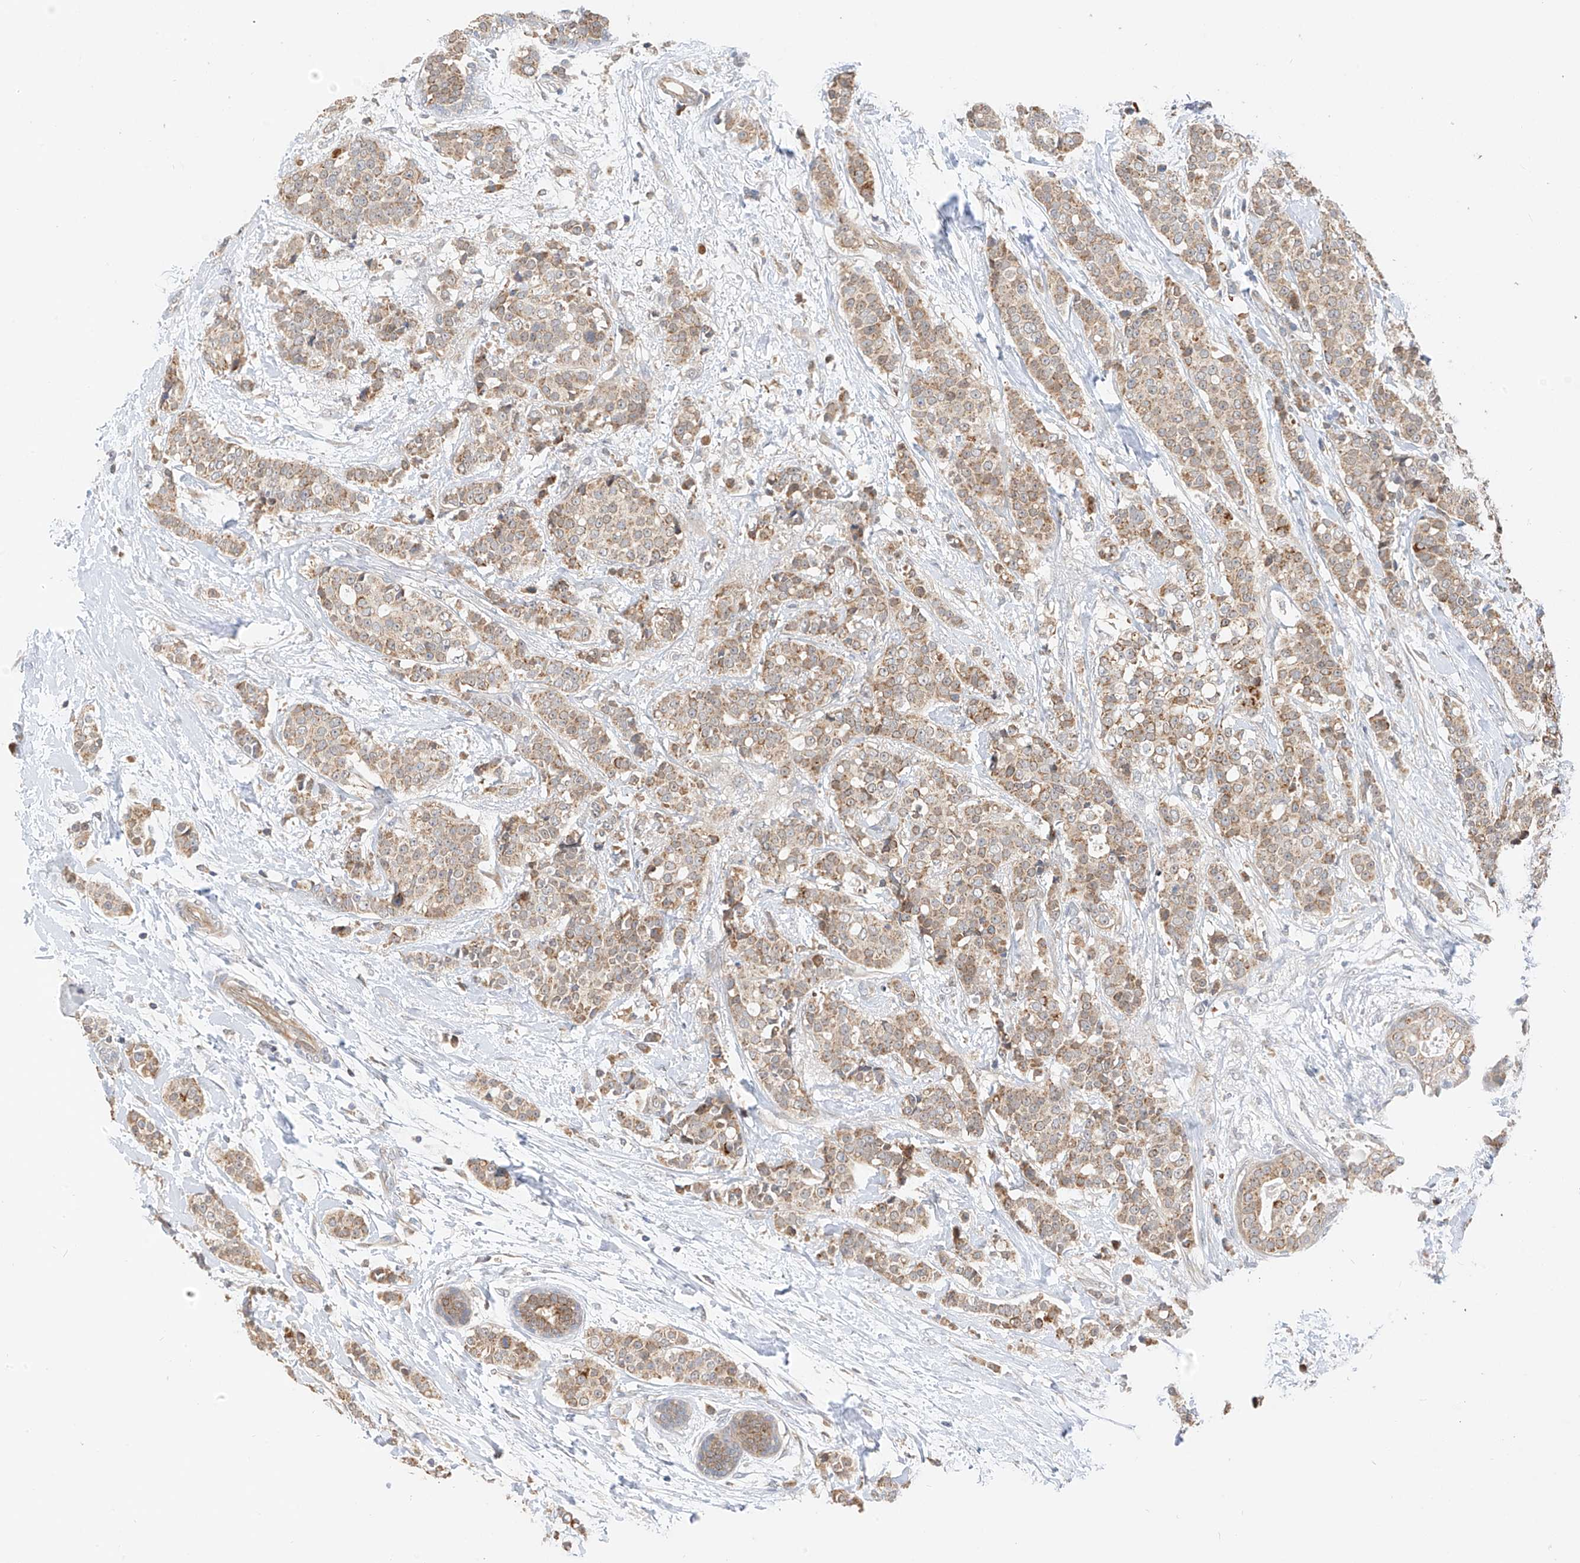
{"staining": {"intensity": "moderate", "quantity": ">75%", "location": "cytoplasmic/membranous"}, "tissue": "breast cancer", "cell_type": "Tumor cells", "image_type": "cancer", "snomed": [{"axis": "morphology", "description": "Lobular carcinoma"}, {"axis": "topography", "description": "Breast"}], "caption": "Immunohistochemical staining of human lobular carcinoma (breast) demonstrates medium levels of moderate cytoplasmic/membranous positivity in about >75% of tumor cells. (brown staining indicates protein expression, while blue staining denotes nuclei).", "gene": "PPA2", "patient": {"sex": "female", "age": 51}}